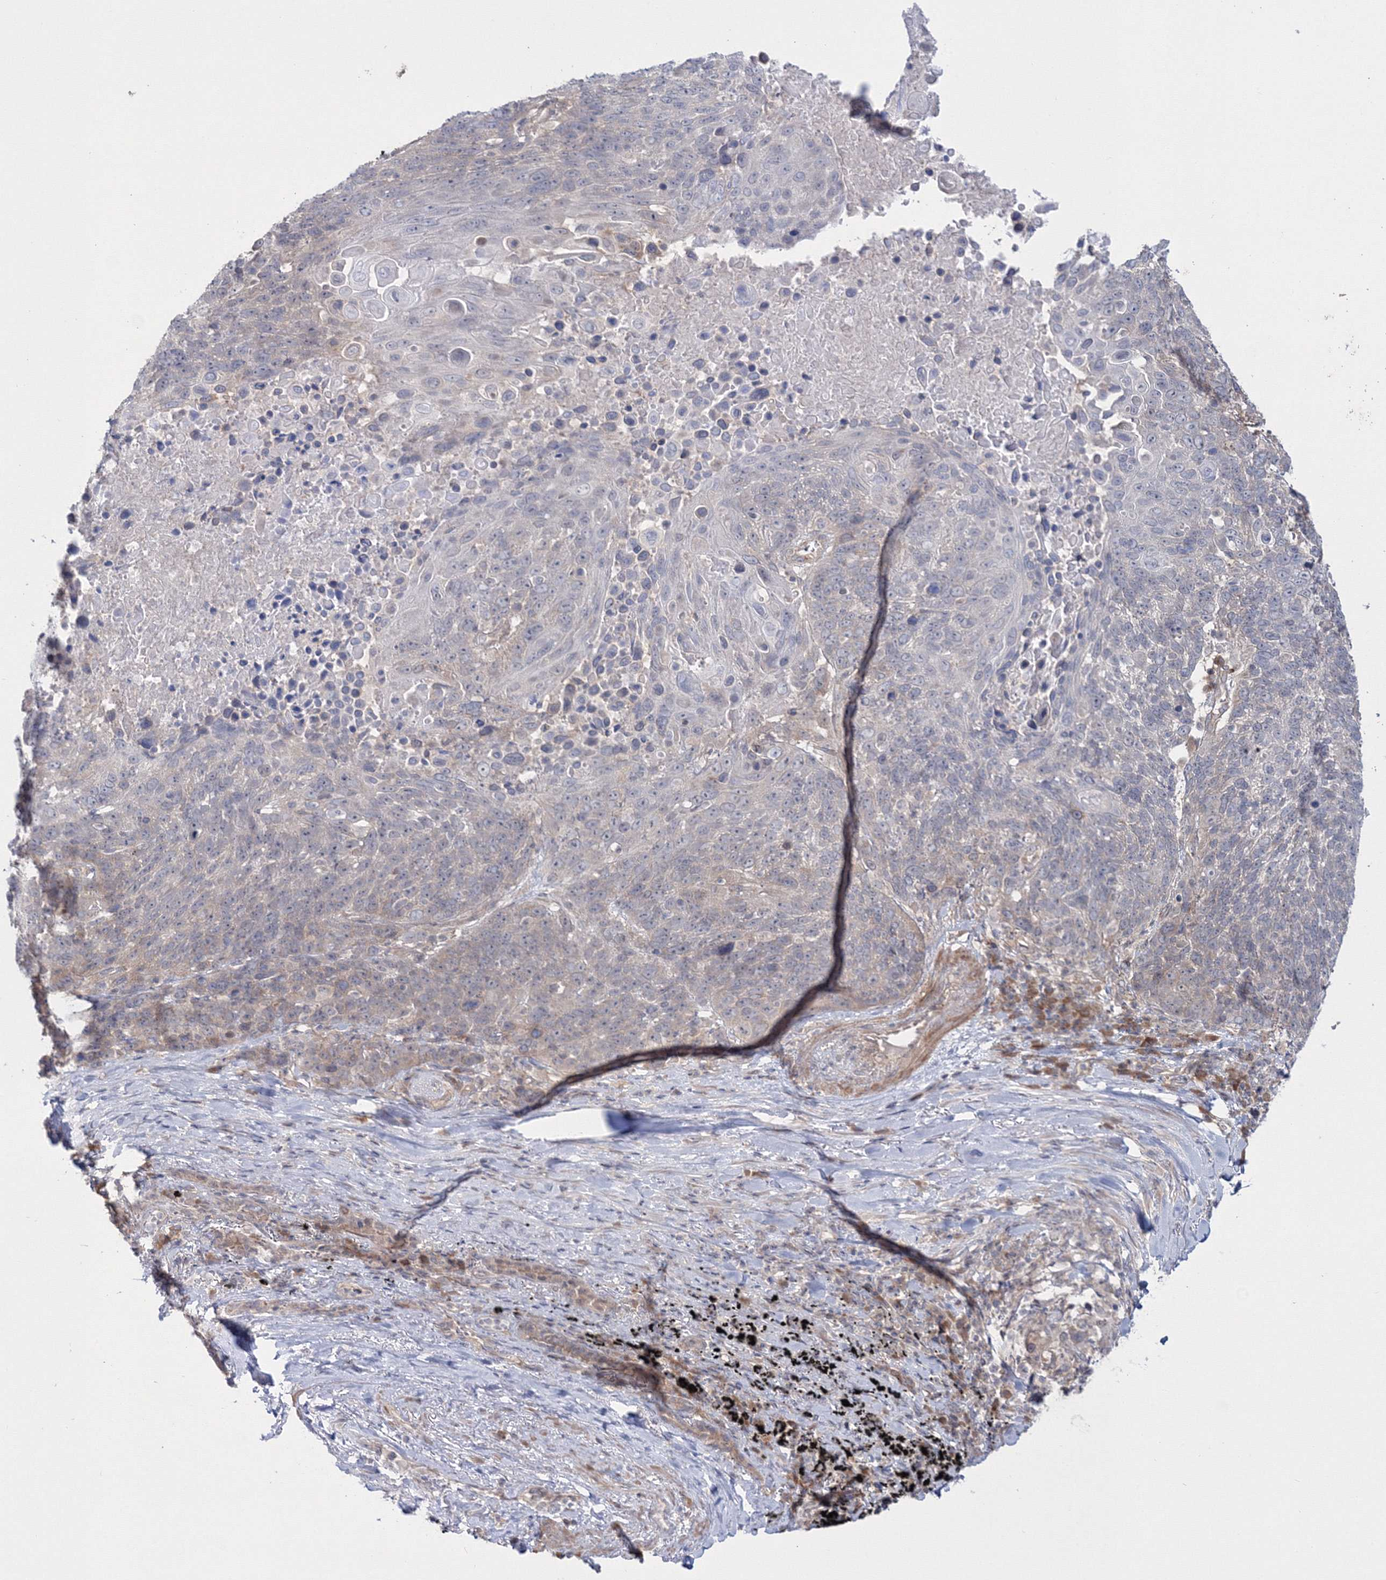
{"staining": {"intensity": "weak", "quantity": "<25%", "location": "cytoplasmic/membranous"}, "tissue": "lung cancer", "cell_type": "Tumor cells", "image_type": "cancer", "snomed": [{"axis": "morphology", "description": "Squamous cell carcinoma, NOS"}, {"axis": "topography", "description": "Lung"}], "caption": "DAB immunohistochemical staining of squamous cell carcinoma (lung) demonstrates no significant expression in tumor cells. (DAB immunohistochemistry with hematoxylin counter stain).", "gene": "IPMK", "patient": {"sex": "male", "age": 66}}